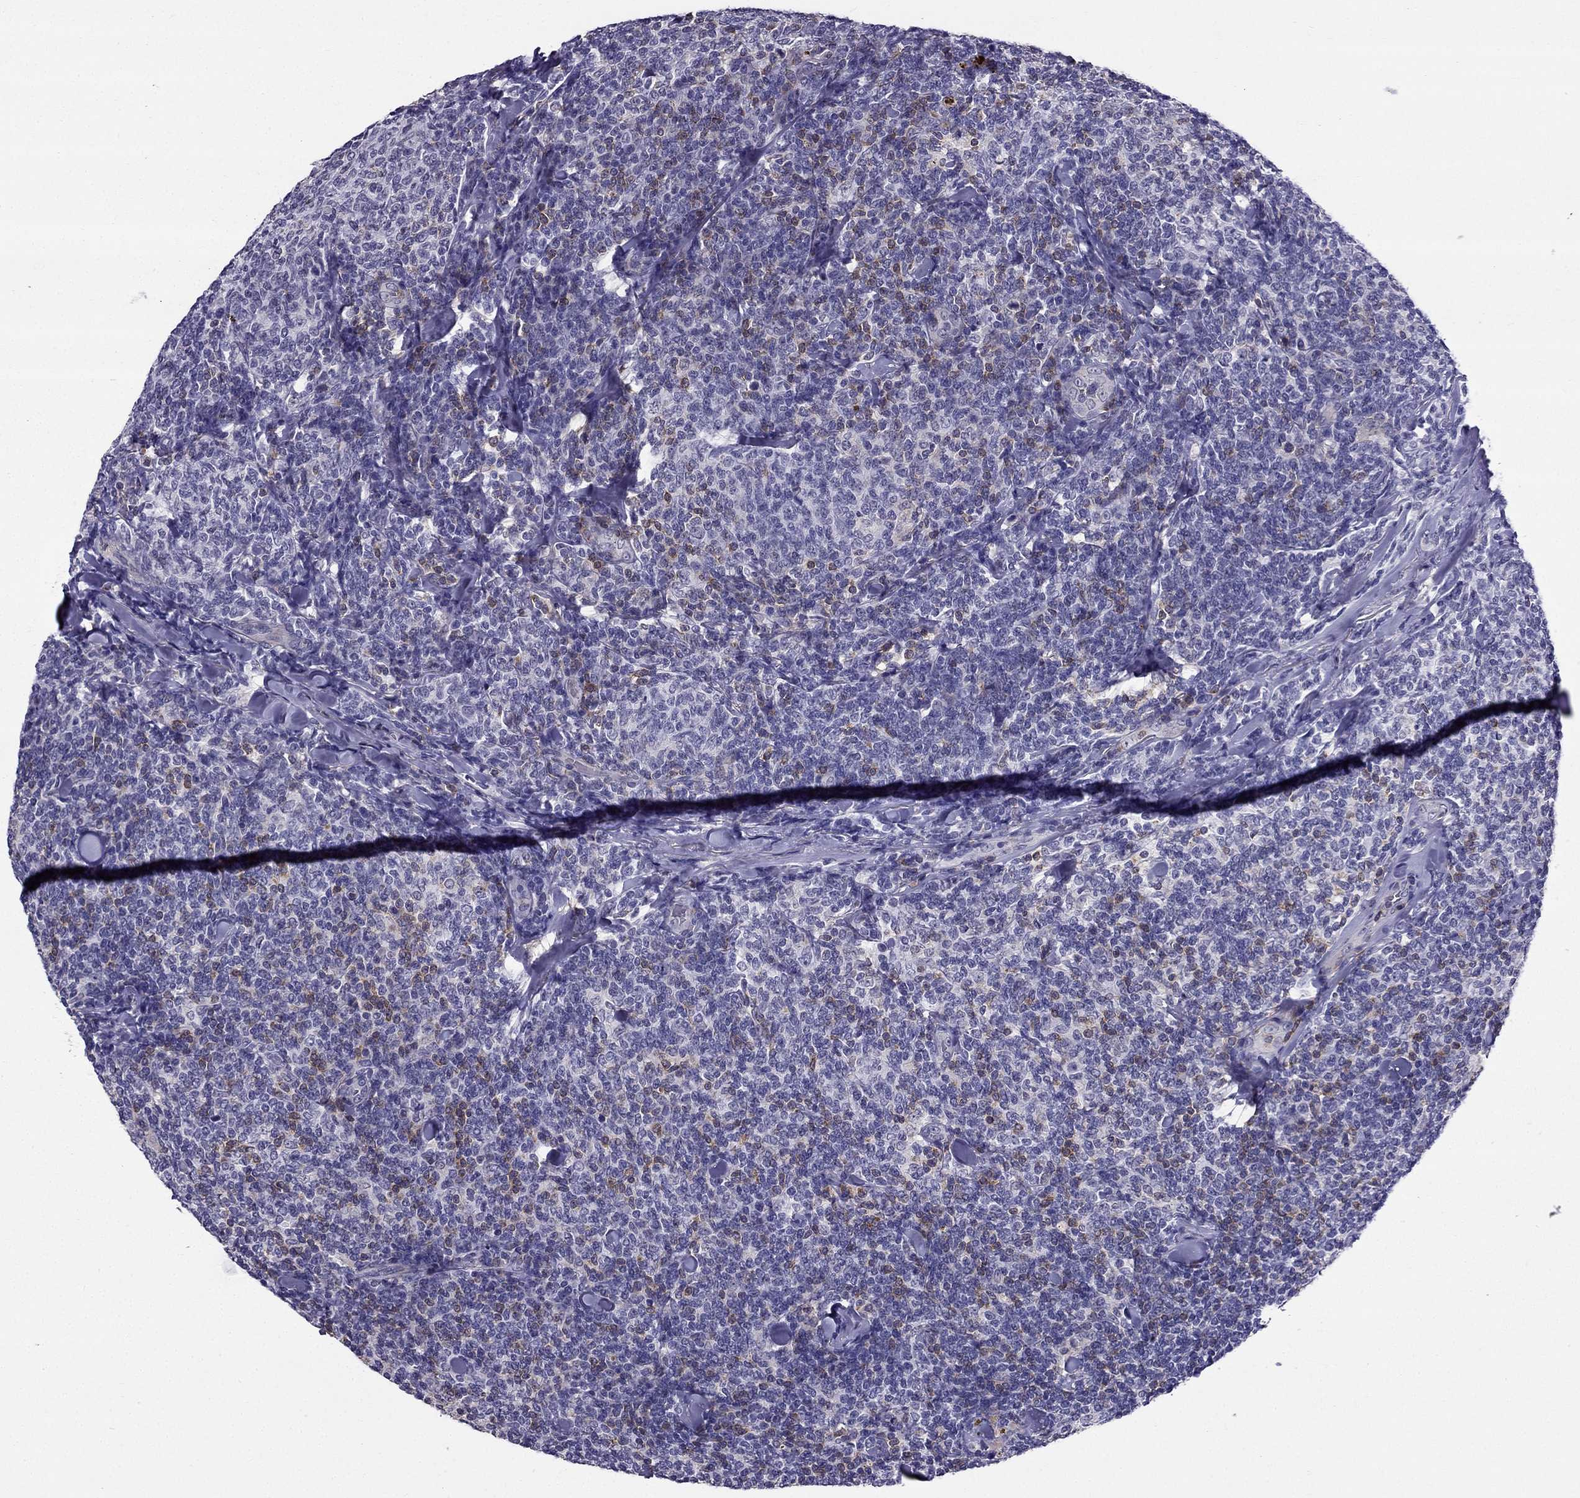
{"staining": {"intensity": "negative", "quantity": "none", "location": "none"}, "tissue": "lymphoma", "cell_type": "Tumor cells", "image_type": "cancer", "snomed": [{"axis": "morphology", "description": "Malignant lymphoma, non-Hodgkin's type, Low grade"}, {"axis": "topography", "description": "Lymph node"}], "caption": "Immunohistochemistry photomicrograph of neoplastic tissue: lymphoma stained with DAB (3,3'-diaminobenzidine) exhibits no significant protein positivity in tumor cells.", "gene": "AAK1", "patient": {"sex": "female", "age": 56}}